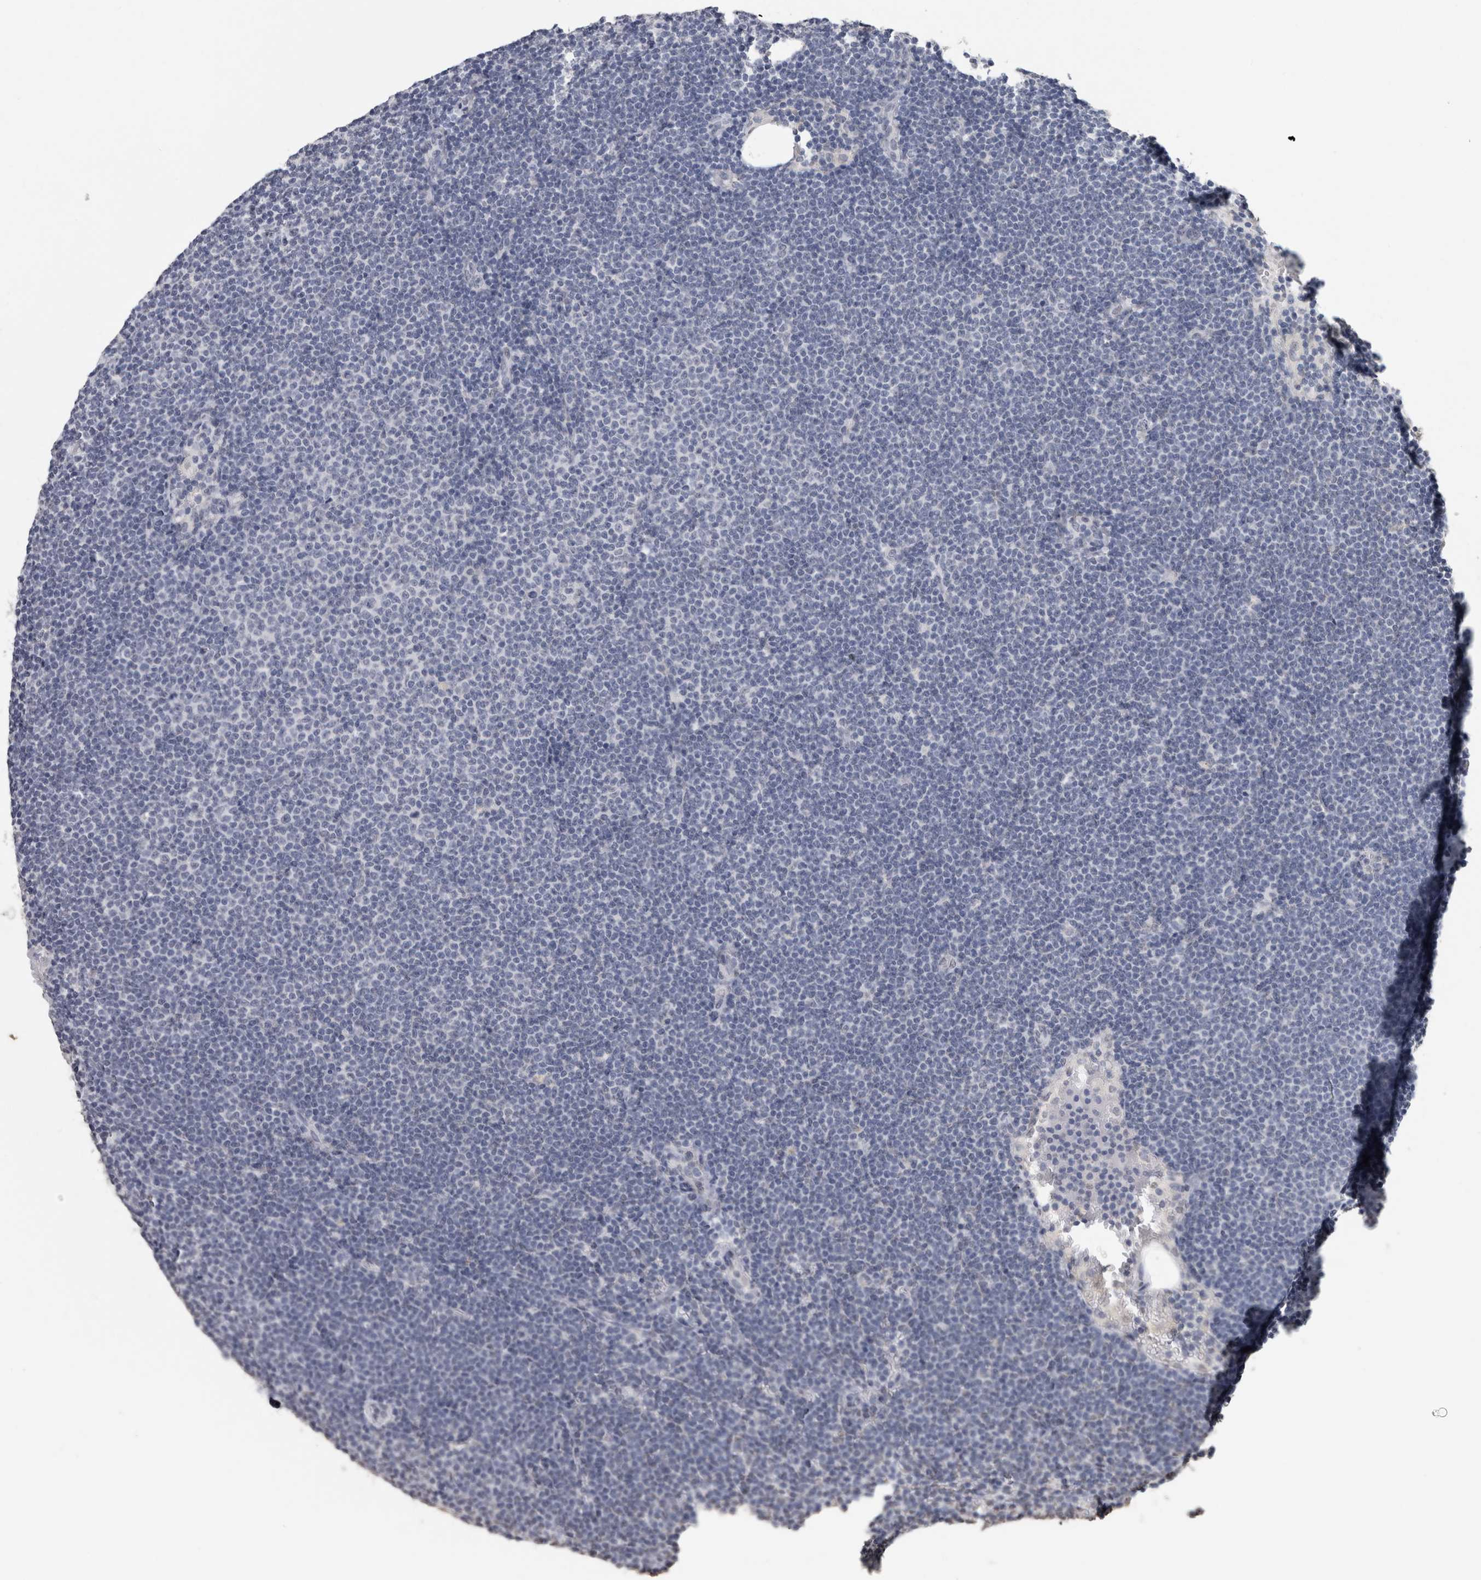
{"staining": {"intensity": "negative", "quantity": "none", "location": "none"}, "tissue": "lymphoma", "cell_type": "Tumor cells", "image_type": "cancer", "snomed": [{"axis": "morphology", "description": "Malignant lymphoma, non-Hodgkin's type, Low grade"}, {"axis": "topography", "description": "Lymph node"}], "caption": "Immunohistochemistry (IHC) micrograph of human lymphoma stained for a protein (brown), which shows no expression in tumor cells.", "gene": "LTBP1", "patient": {"sex": "female", "age": 53}}